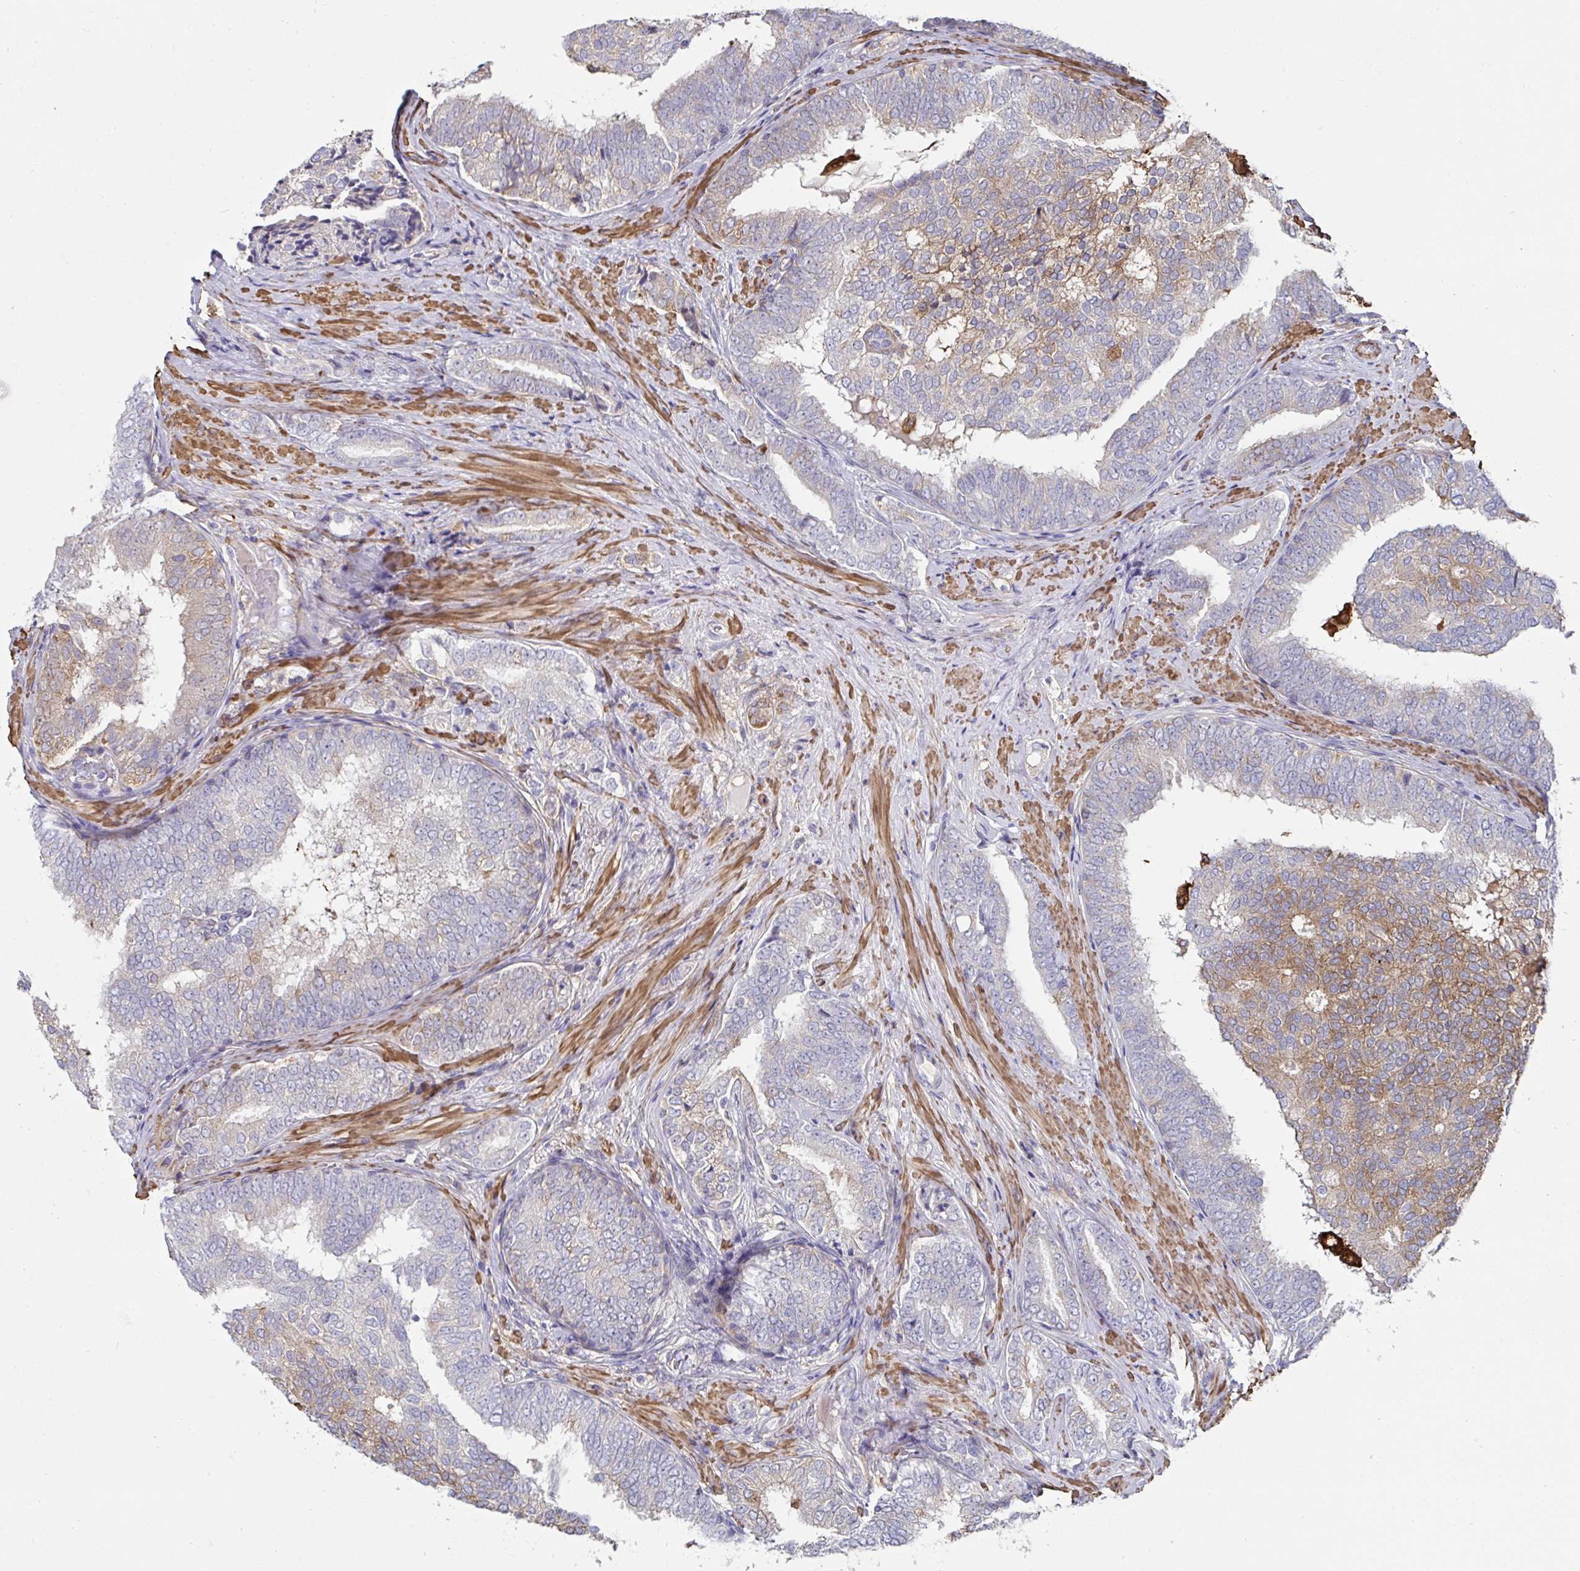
{"staining": {"intensity": "moderate", "quantity": "<25%", "location": "cytoplasmic/membranous"}, "tissue": "prostate cancer", "cell_type": "Tumor cells", "image_type": "cancer", "snomed": [{"axis": "morphology", "description": "Adenocarcinoma, High grade"}, {"axis": "topography", "description": "Prostate"}], "caption": "DAB (3,3'-diaminobenzidine) immunohistochemical staining of human prostate cancer displays moderate cytoplasmic/membranous protein staining in about <25% of tumor cells. (brown staining indicates protein expression, while blue staining denotes nuclei).", "gene": "FBXL13", "patient": {"sex": "male", "age": 72}}